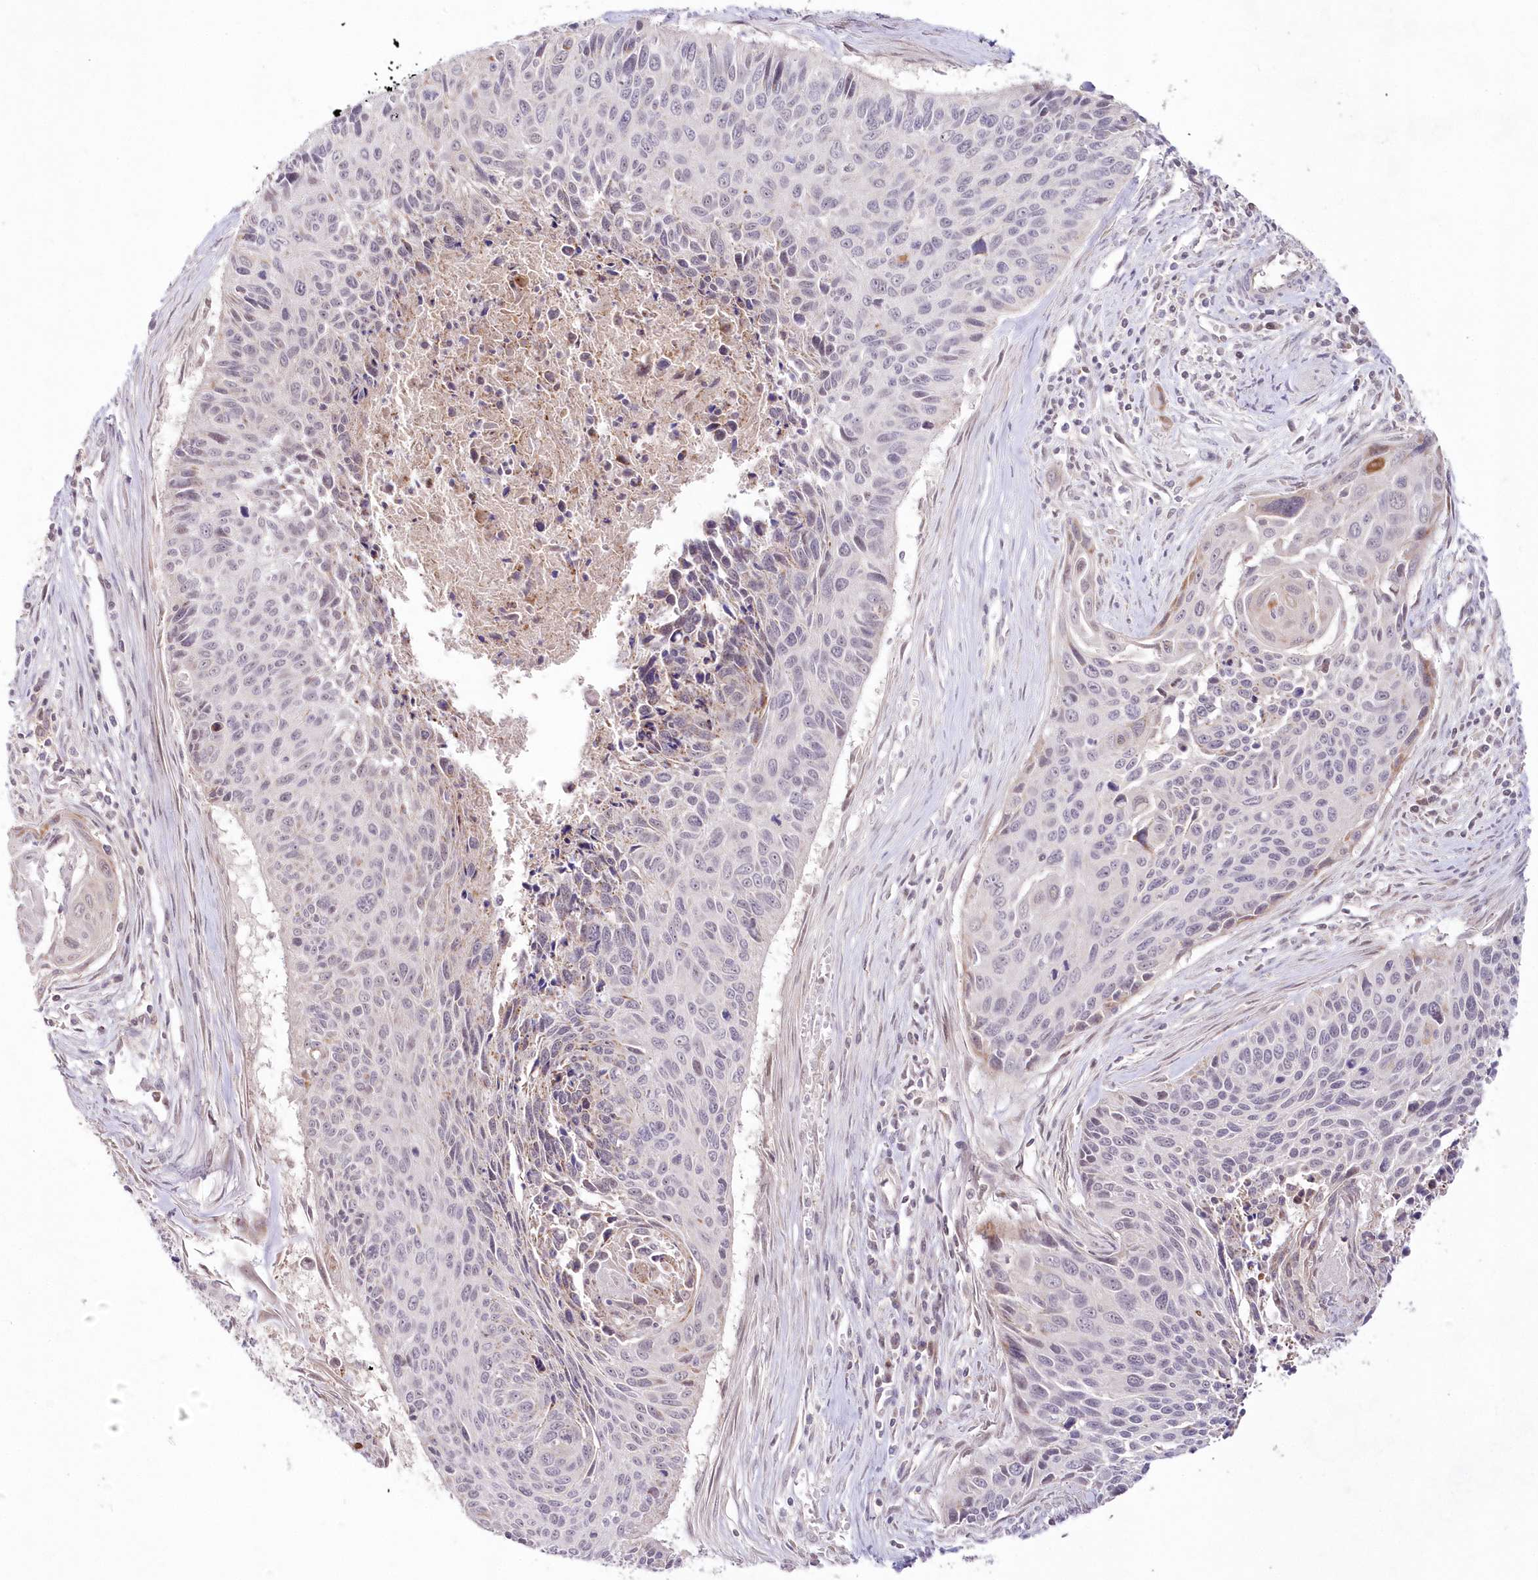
{"staining": {"intensity": "negative", "quantity": "none", "location": "none"}, "tissue": "cervical cancer", "cell_type": "Tumor cells", "image_type": "cancer", "snomed": [{"axis": "morphology", "description": "Squamous cell carcinoma, NOS"}, {"axis": "topography", "description": "Cervix"}], "caption": "Tumor cells show no significant protein expression in squamous cell carcinoma (cervical).", "gene": "IMPA1", "patient": {"sex": "female", "age": 55}}